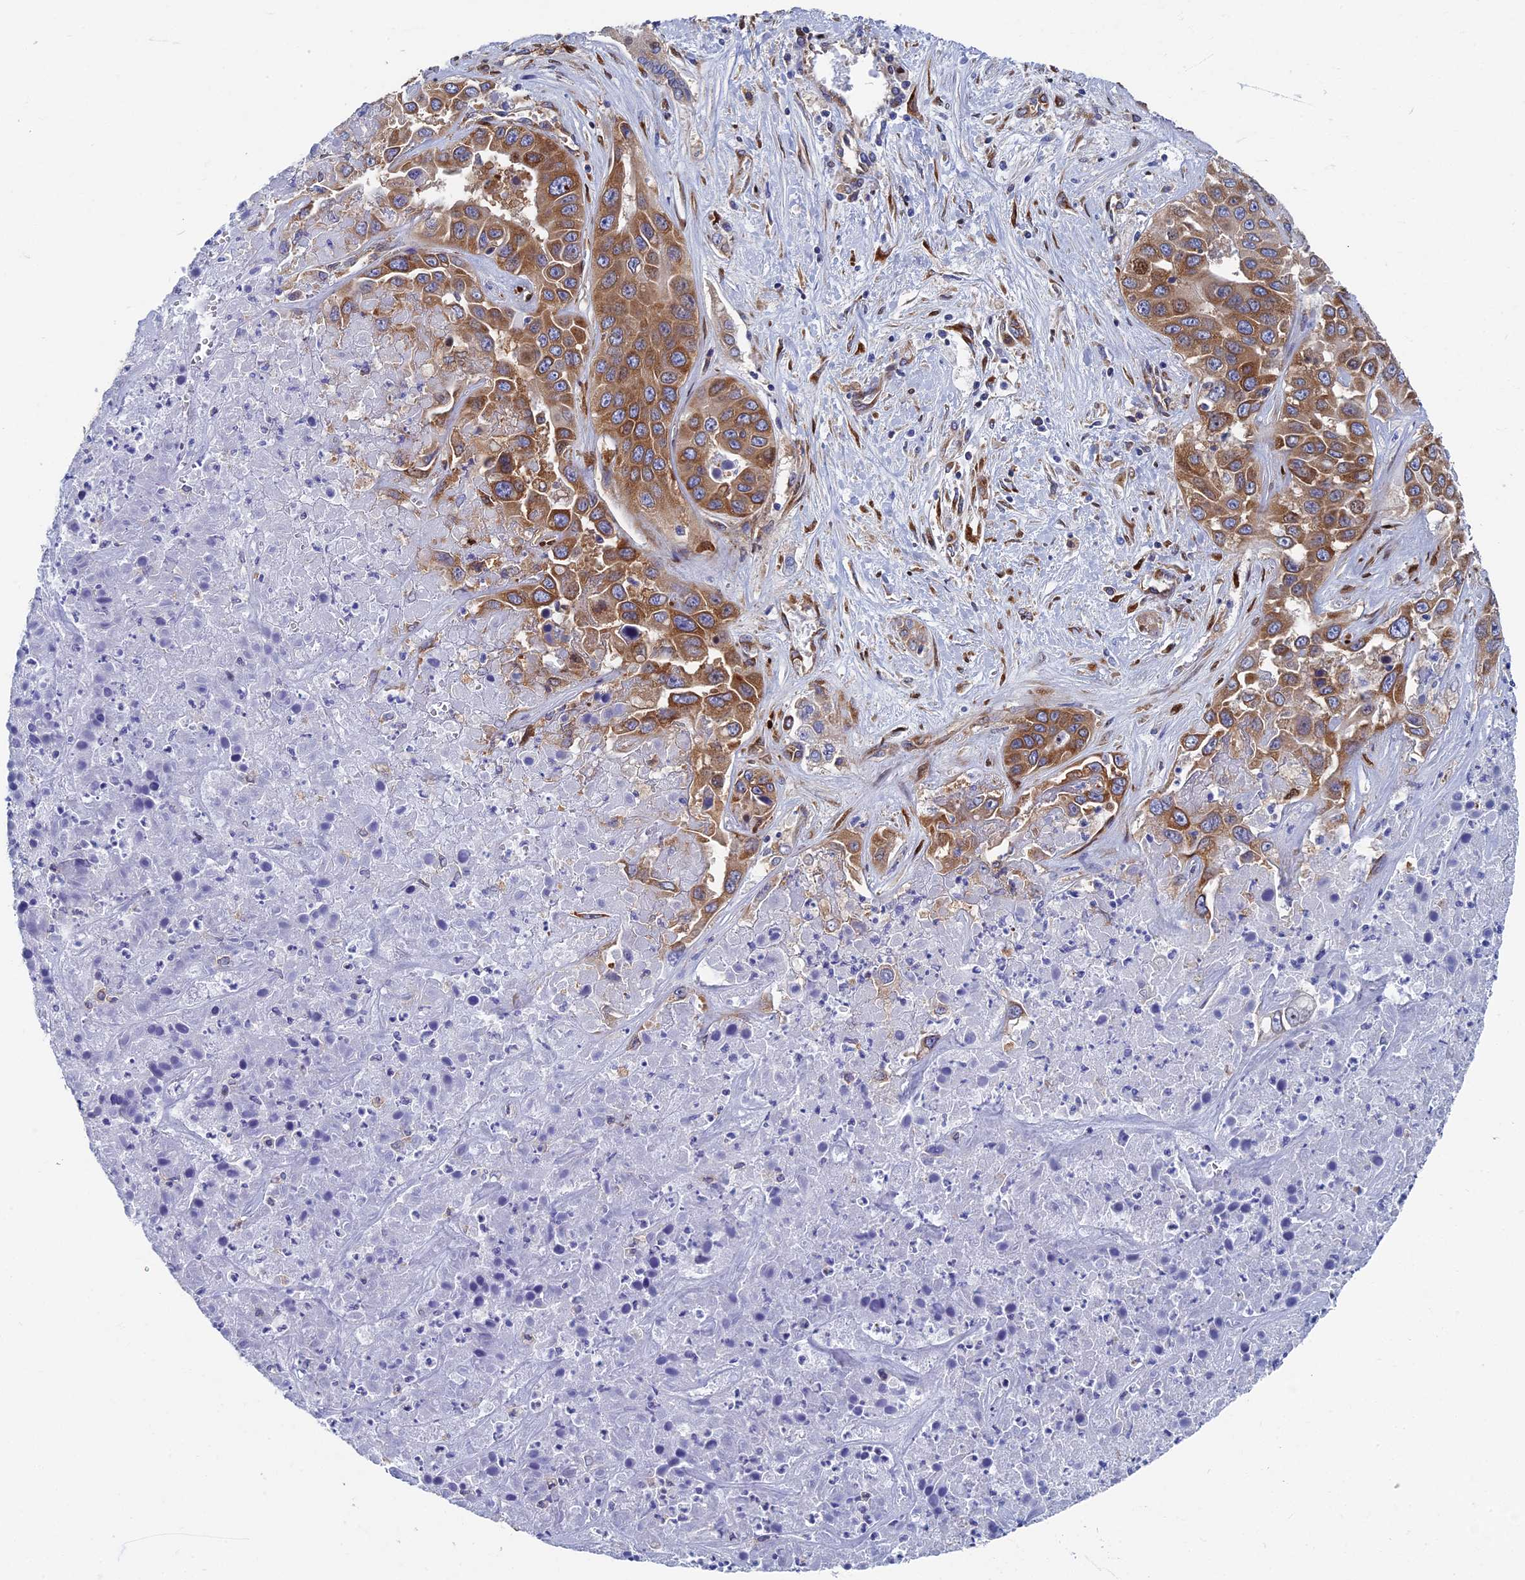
{"staining": {"intensity": "moderate", "quantity": ">75%", "location": "cytoplasmic/membranous"}, "tissue": "liver cancer", "cell_type": "Tumor cells", "image_type": "cancer", "snomed": [{"axis": "morphology", "description": "Cholangiocarcinoma"}, {"axis": "topography", "description": "Liver"}], "caption": "Immunohistochemistry (IHC) staining of liver cancer, which reveals medium levels of moderate cytoplasmic/membranous positivity in approximately >75% of tumor cells indicating moderate cytoplasmic/membranous protein staining. The staining was performed using DAB (brown) for protein detection and nuclei were counterstained in hematoxylin (blue).", "gene": "YBX1", "patient": {"sex": "female", "age": 52}}